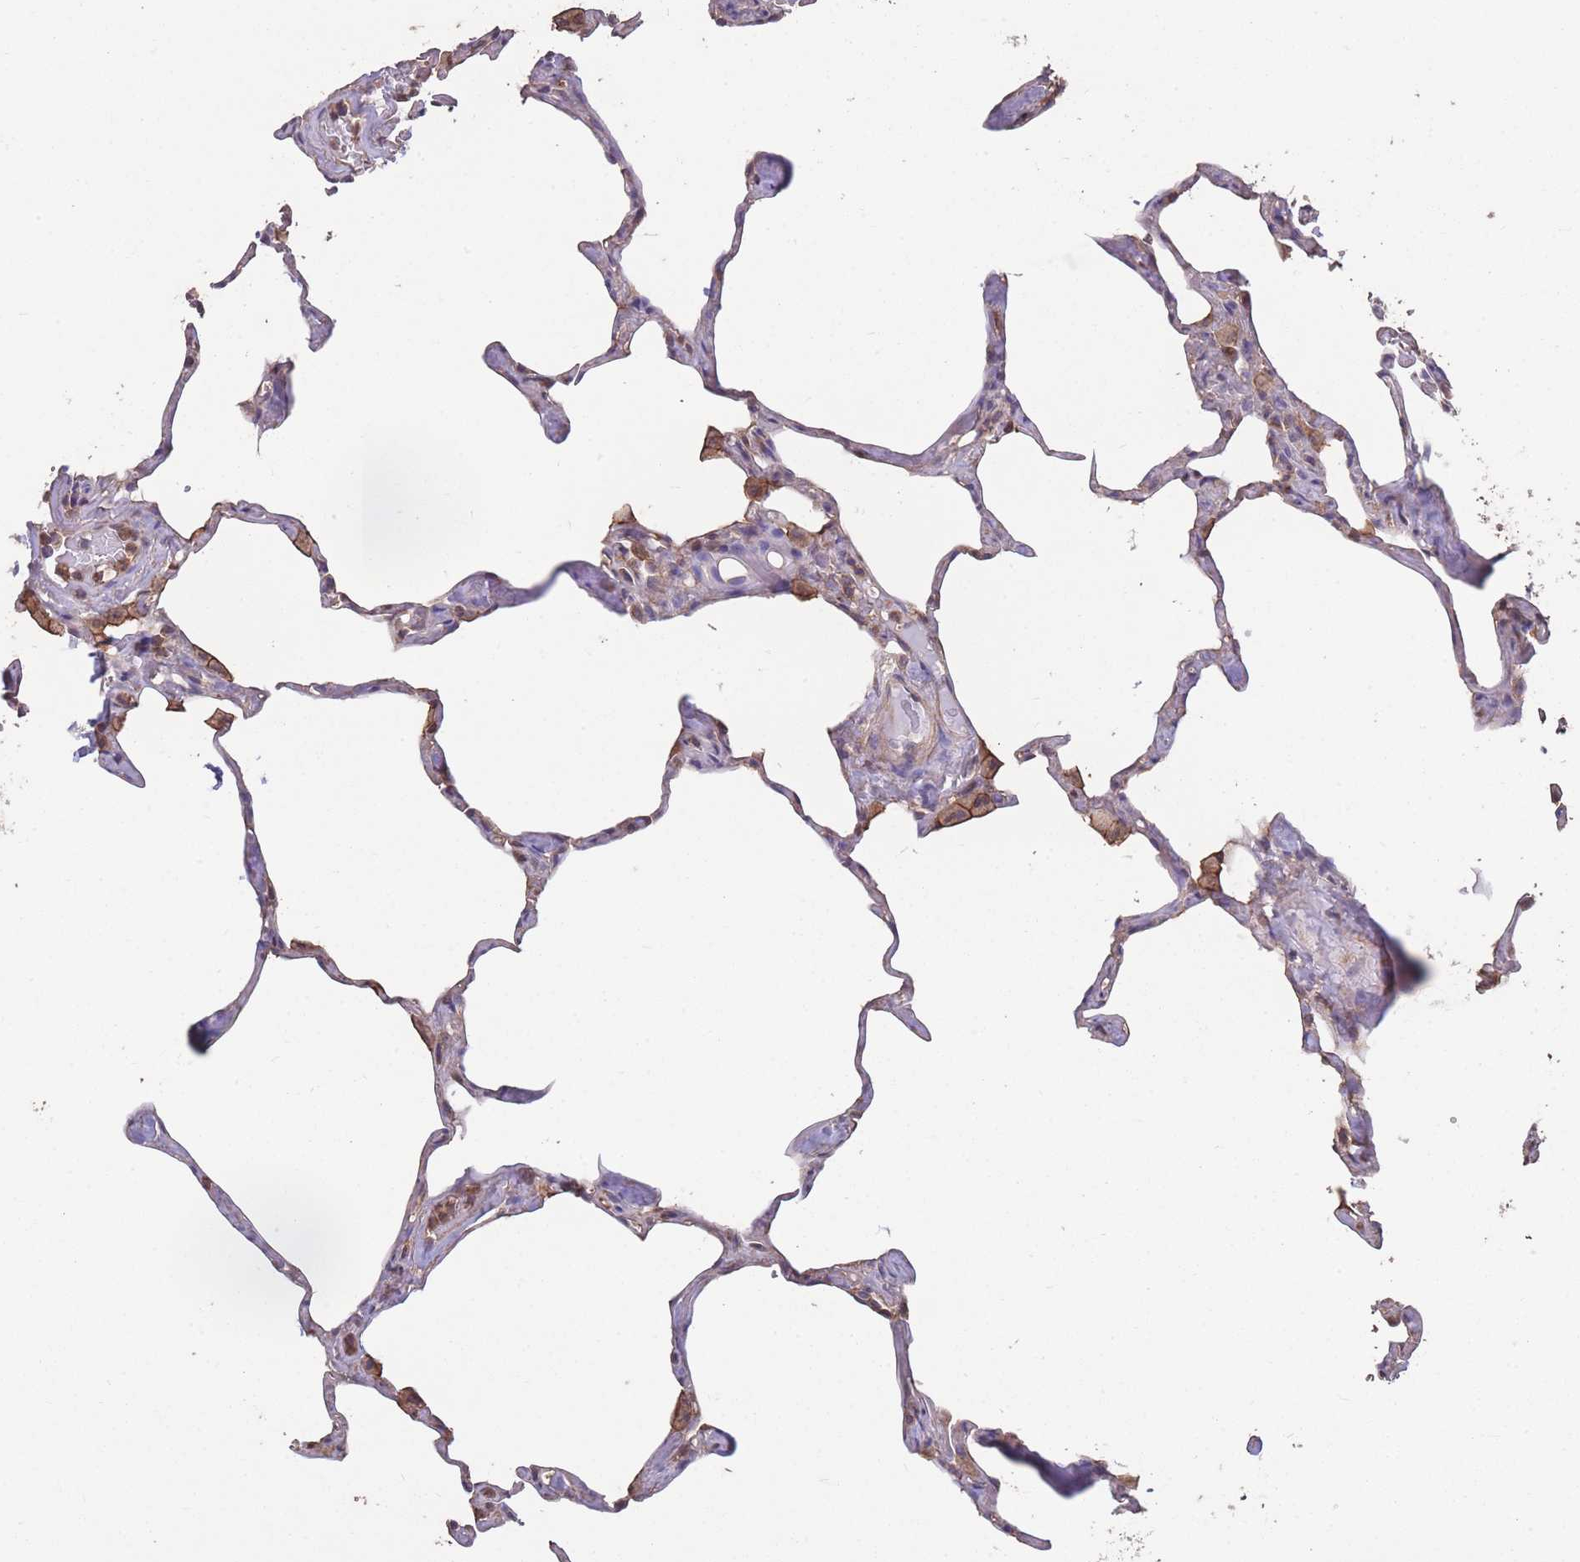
{"staining": {"intensity": "negative", "quantity": "none", "location": "none"}, "tissue": "lung", "cell_type": "Alveolar cells", "image_type": "normal", "snomed": [{"axis": "morphology", "description": "Normal tissue, NOS"}, {"axis": "topography", "description": "Lung"}], "caption": "A micrograph of human lung is negative for staining in alveolar cells. The staining is performed using DAB brown chromogen with nuclei counter-stained in using hematoxylin.", "gene": "NUDT21", "patient": {"sex": "male", "age": 65}}